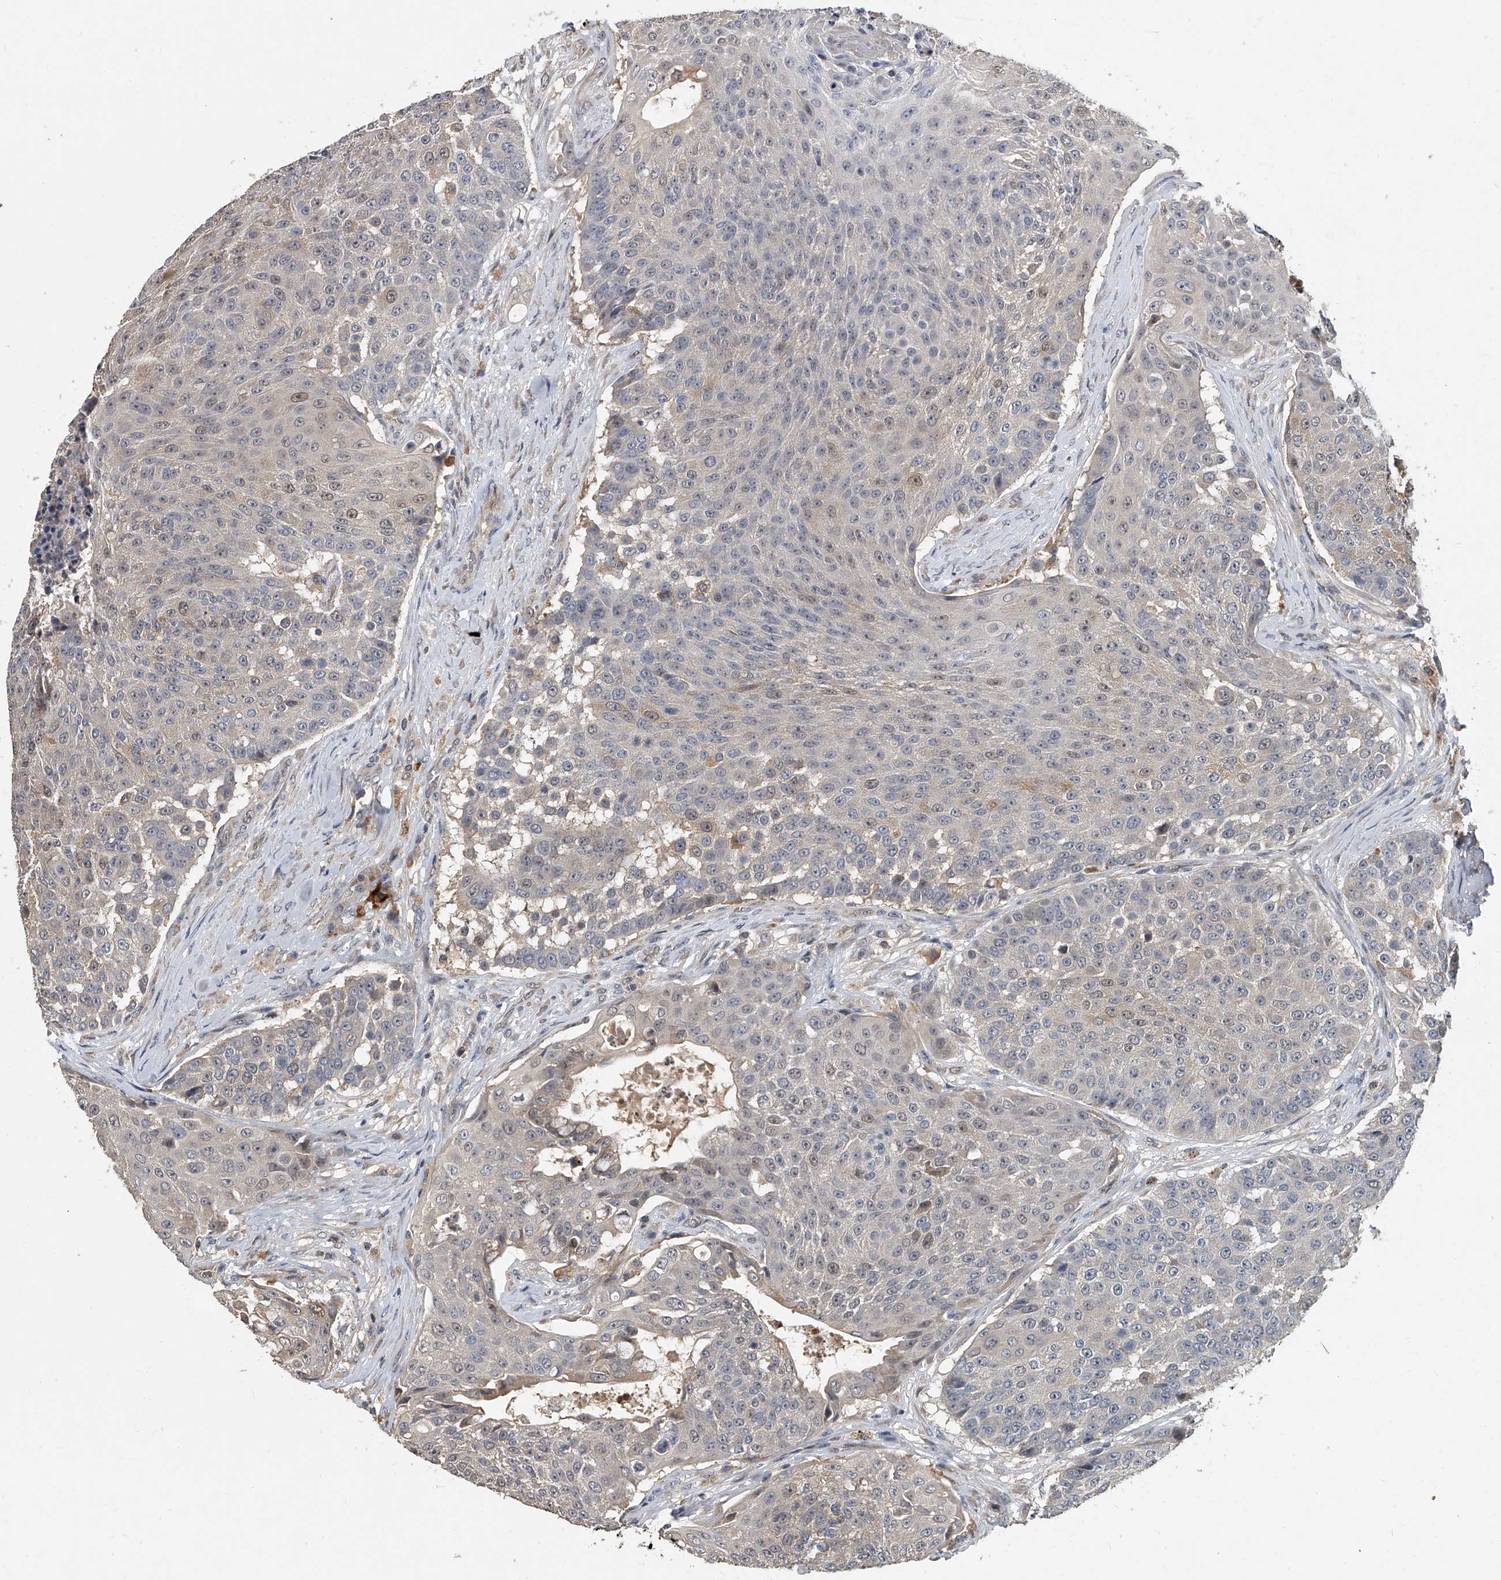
{"staining": {"intensity": "weak", "quantity": "<25%", "location": "nuclear"}, "tissue": "urothelial cancer", "cell_type": "Tumor cells", "image_type": "cancer", "snomed": [{"axis": "morphology", "description": "Urothelial carcinoma, High grade"}, {"axis": "topography", "description": "Urinary bladder"}], "caption": "Immunohistochemistry of high-grade urothelial carcinoma exhibits no positivity in tumor cells. (DAB immunohistochemistry, high magnification).", "gene": "JAG2", "patient": {"sex": "female", "age": 63}}